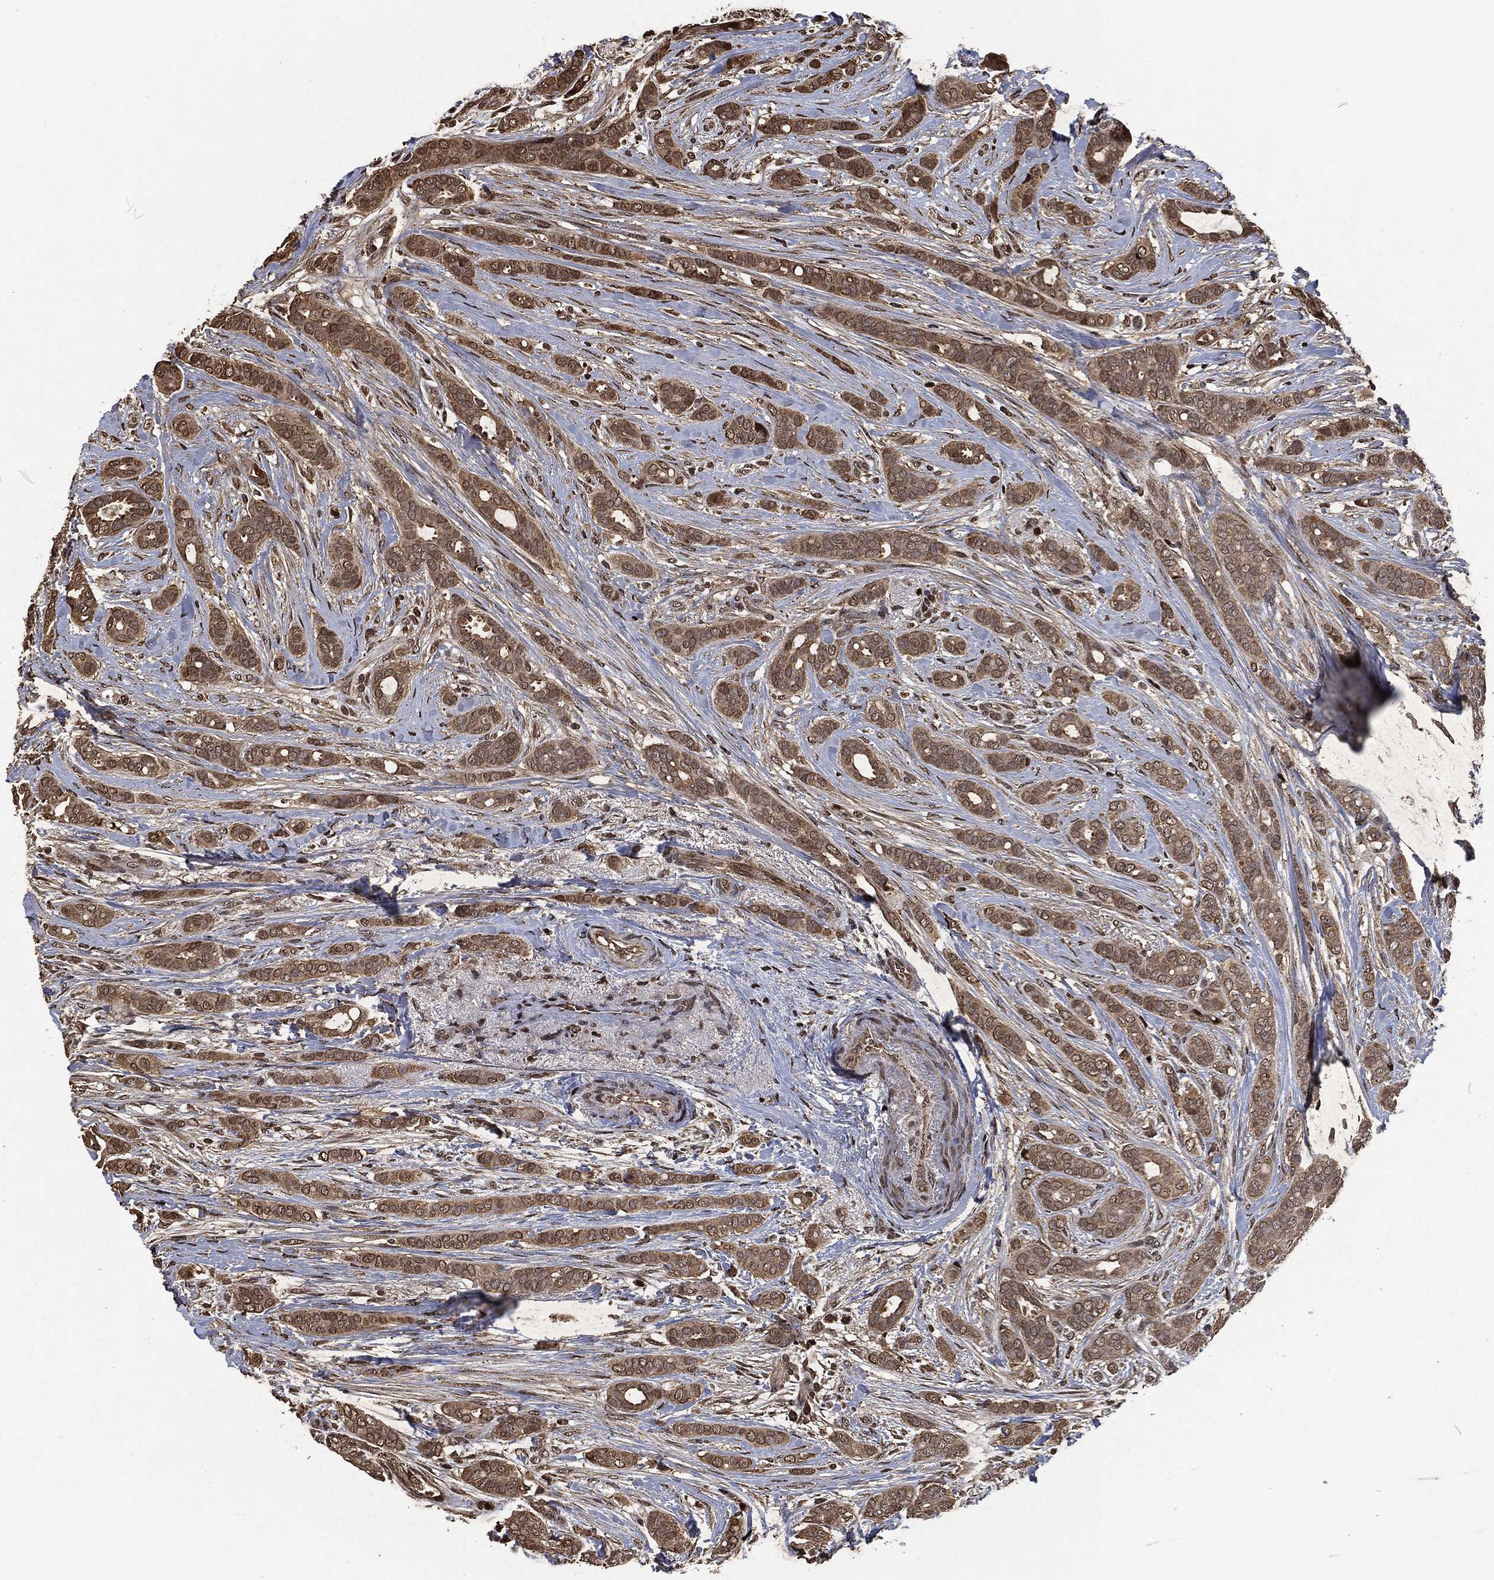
{"staining": {"intensity": "moderate", "quantity": "25%-75%", "location": "cytoplasmic/membranous,nuclear"}, "tissue": "breast cancer", "cell_type": "Tumor cells", "image_type": "cancer", "snomed": [{"axis": "morphology", "description": "Duct carcinoma"}, {"axis": "topography", "description": "Breast"}], "caption": "Immunohistochemistry (IHC) micrograph of neoplastic tissue: breast cancer stained using immunohistochemistry (IHC) reveals medium levels of moderate protein expression localized specifically in the cytoplasmic/membranous and nuclear of tumor cells, appearing as a cytoplasmic/membranous and nuclear brown color.", "gene": "SNAI1", "patient": {"sex": "female", "age": 51}}